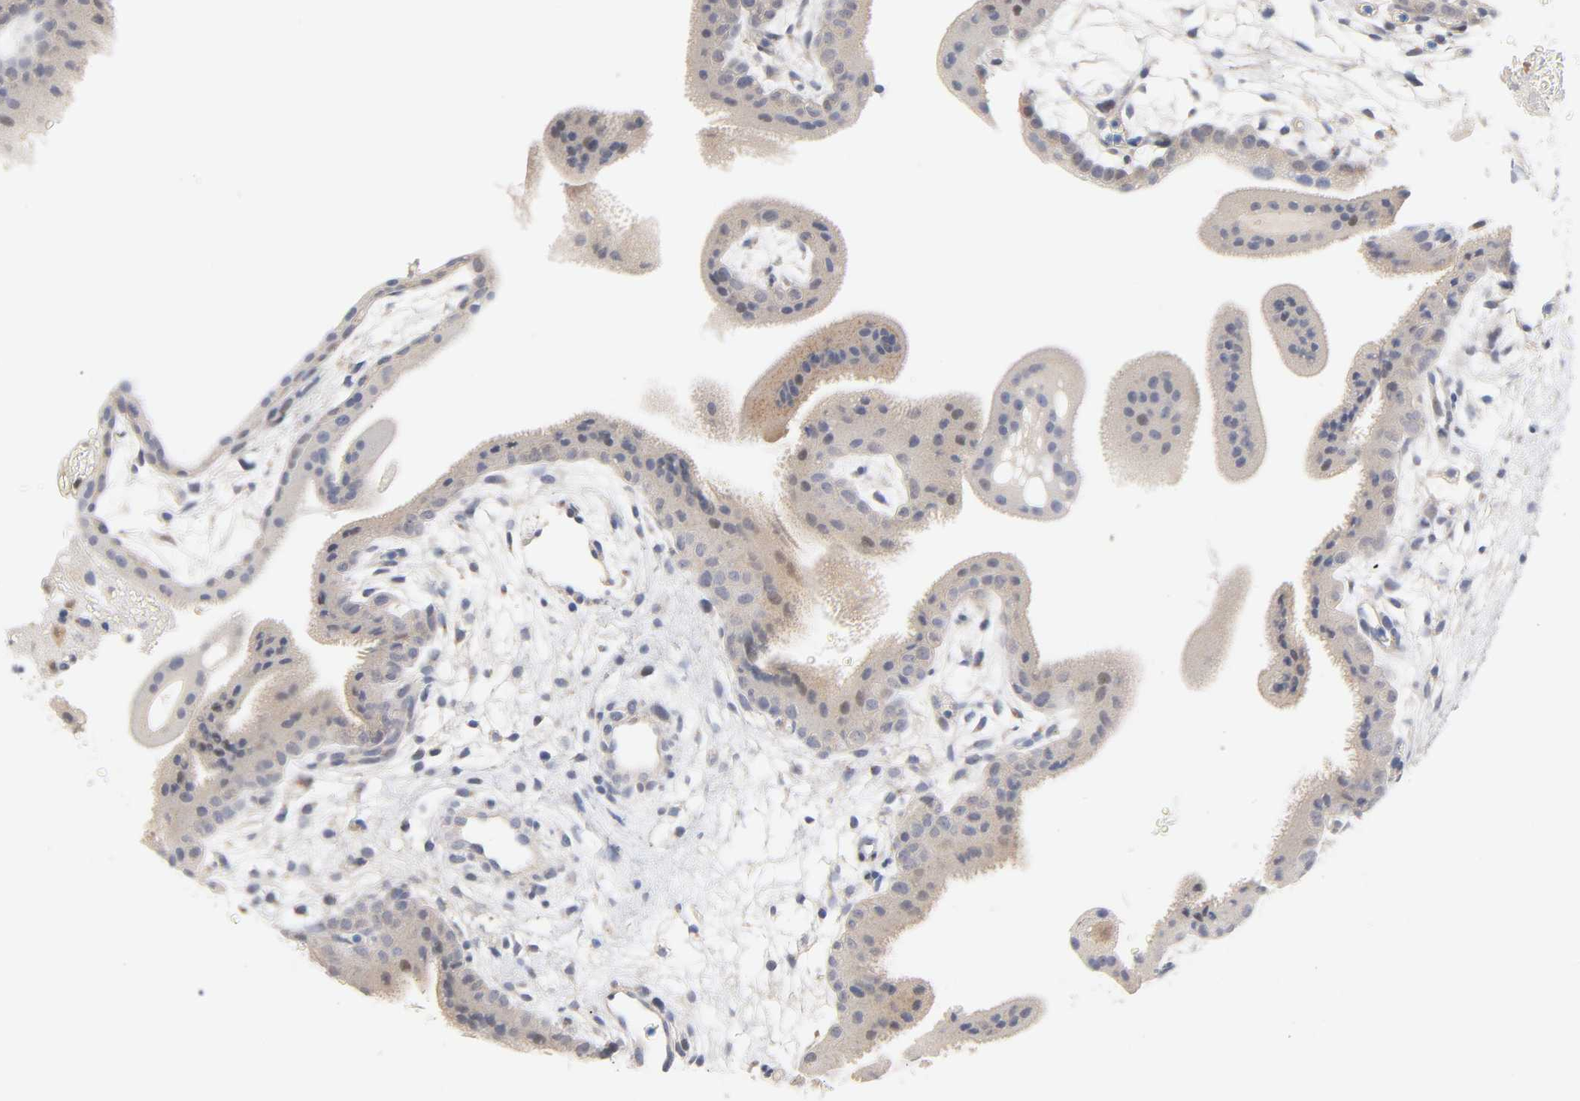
{"staining": {"intensity": "negative", "quantity": "none", "location": "none"}, "tissue": "placenta", "cell_type": "Decidual cells", "image_type": "normal", "snomed": [{"axis": "morphology", "description": "Normal tissue, NOS"}, {"axis": "topography", "description": "Placenta"}], "caption": "The histopathology image shows no staining of decidual cells in unremarkable placenta.", "gene": "IL18", "patient": {"sex": "female", "age": 19}}